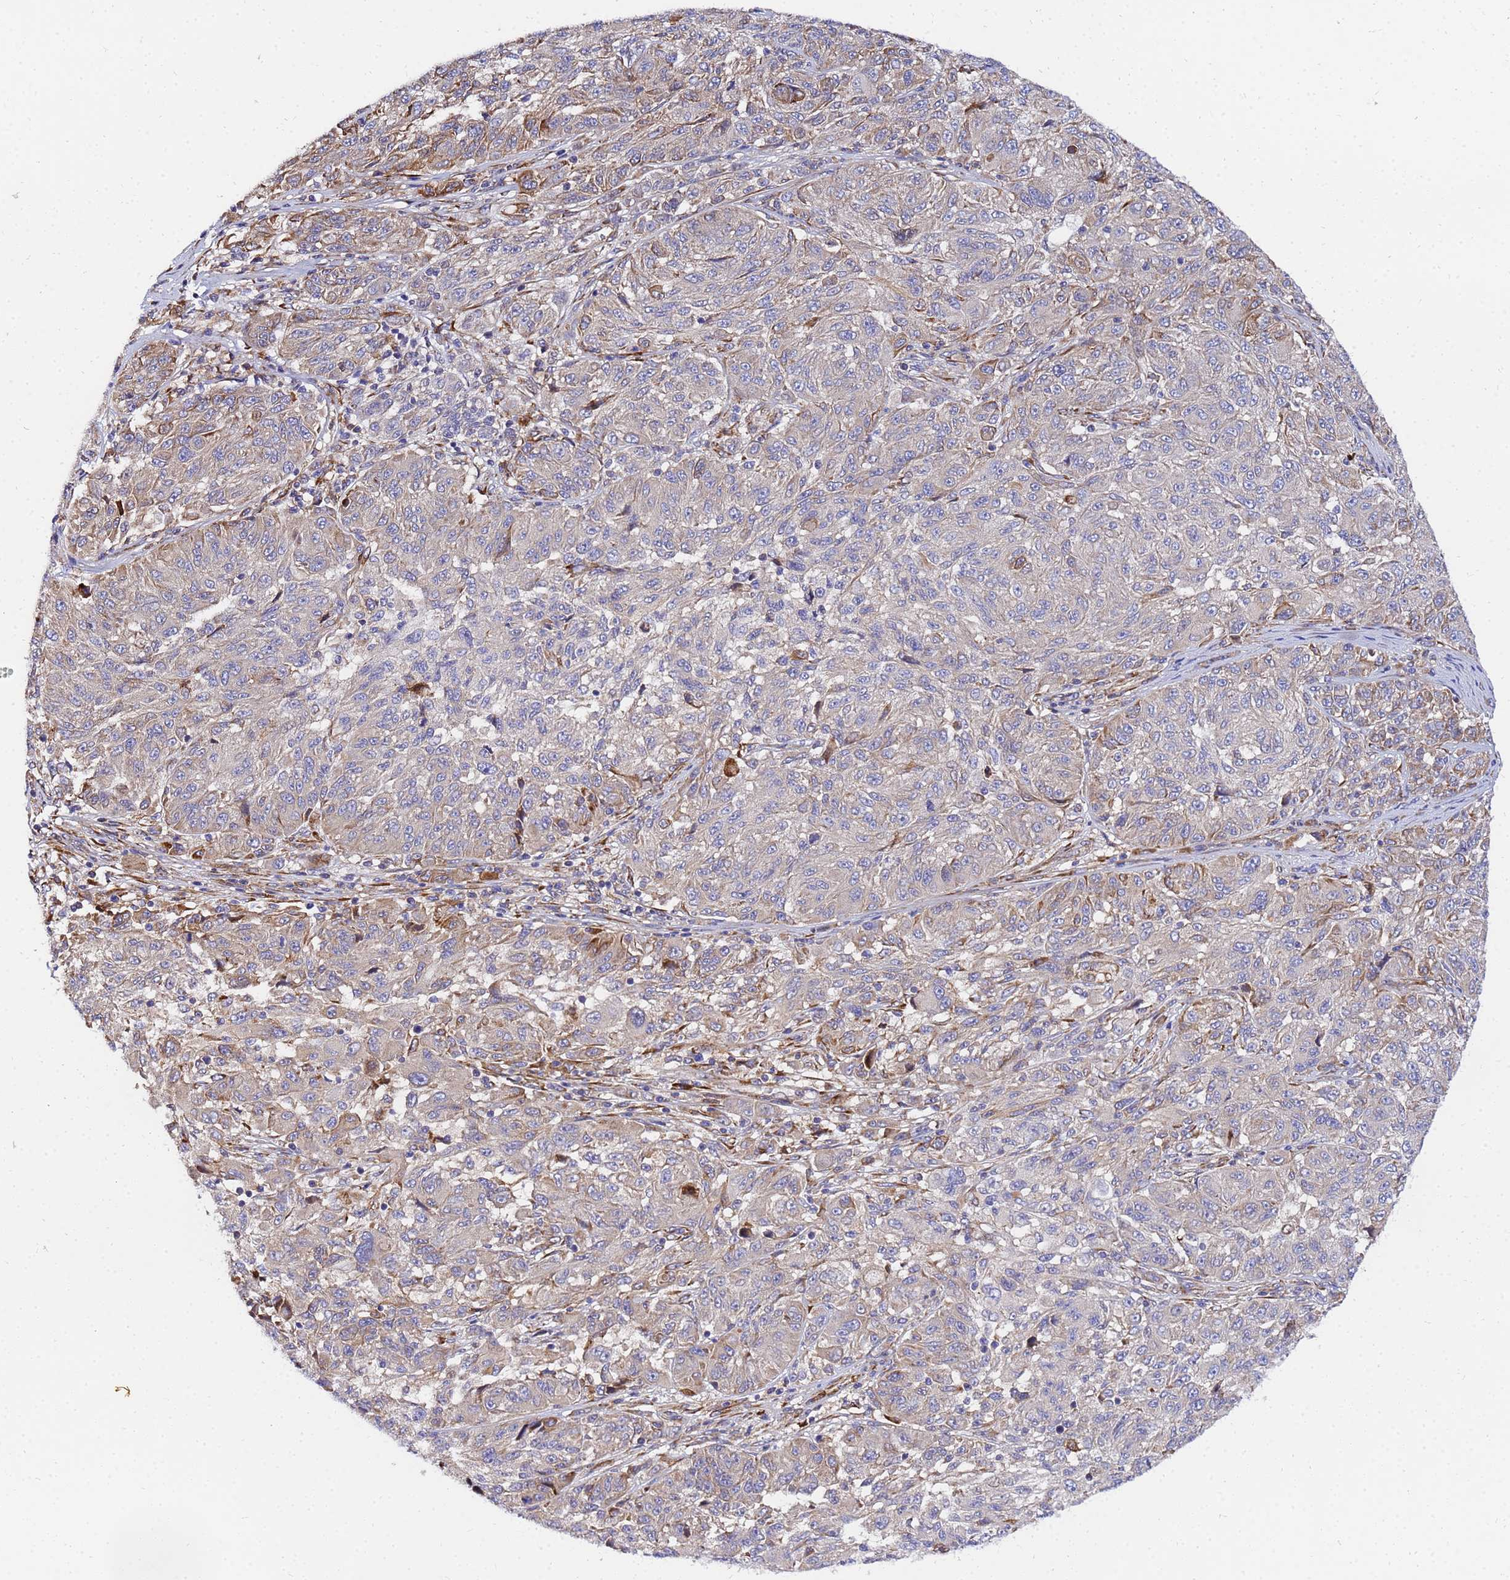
{"staining": {"intensity": "weak", "quantity": "<25%", "location": "cytoplasmic/membranous"}, "tissue": "melanoma", "cell_type": "Tumor cells", "image_type": "cancer", "snomed": [{"axis": "morphology", "description": "Malignant melanoma, NOS"}, {"axis": "topography", "description": "Skin"}], "caption": "Immunohistochemical staining of malignant melanoma reveals no significant positivity in tumor cells.", "gene": "POM121", "patient": {"sex": "male", "age": 53}}